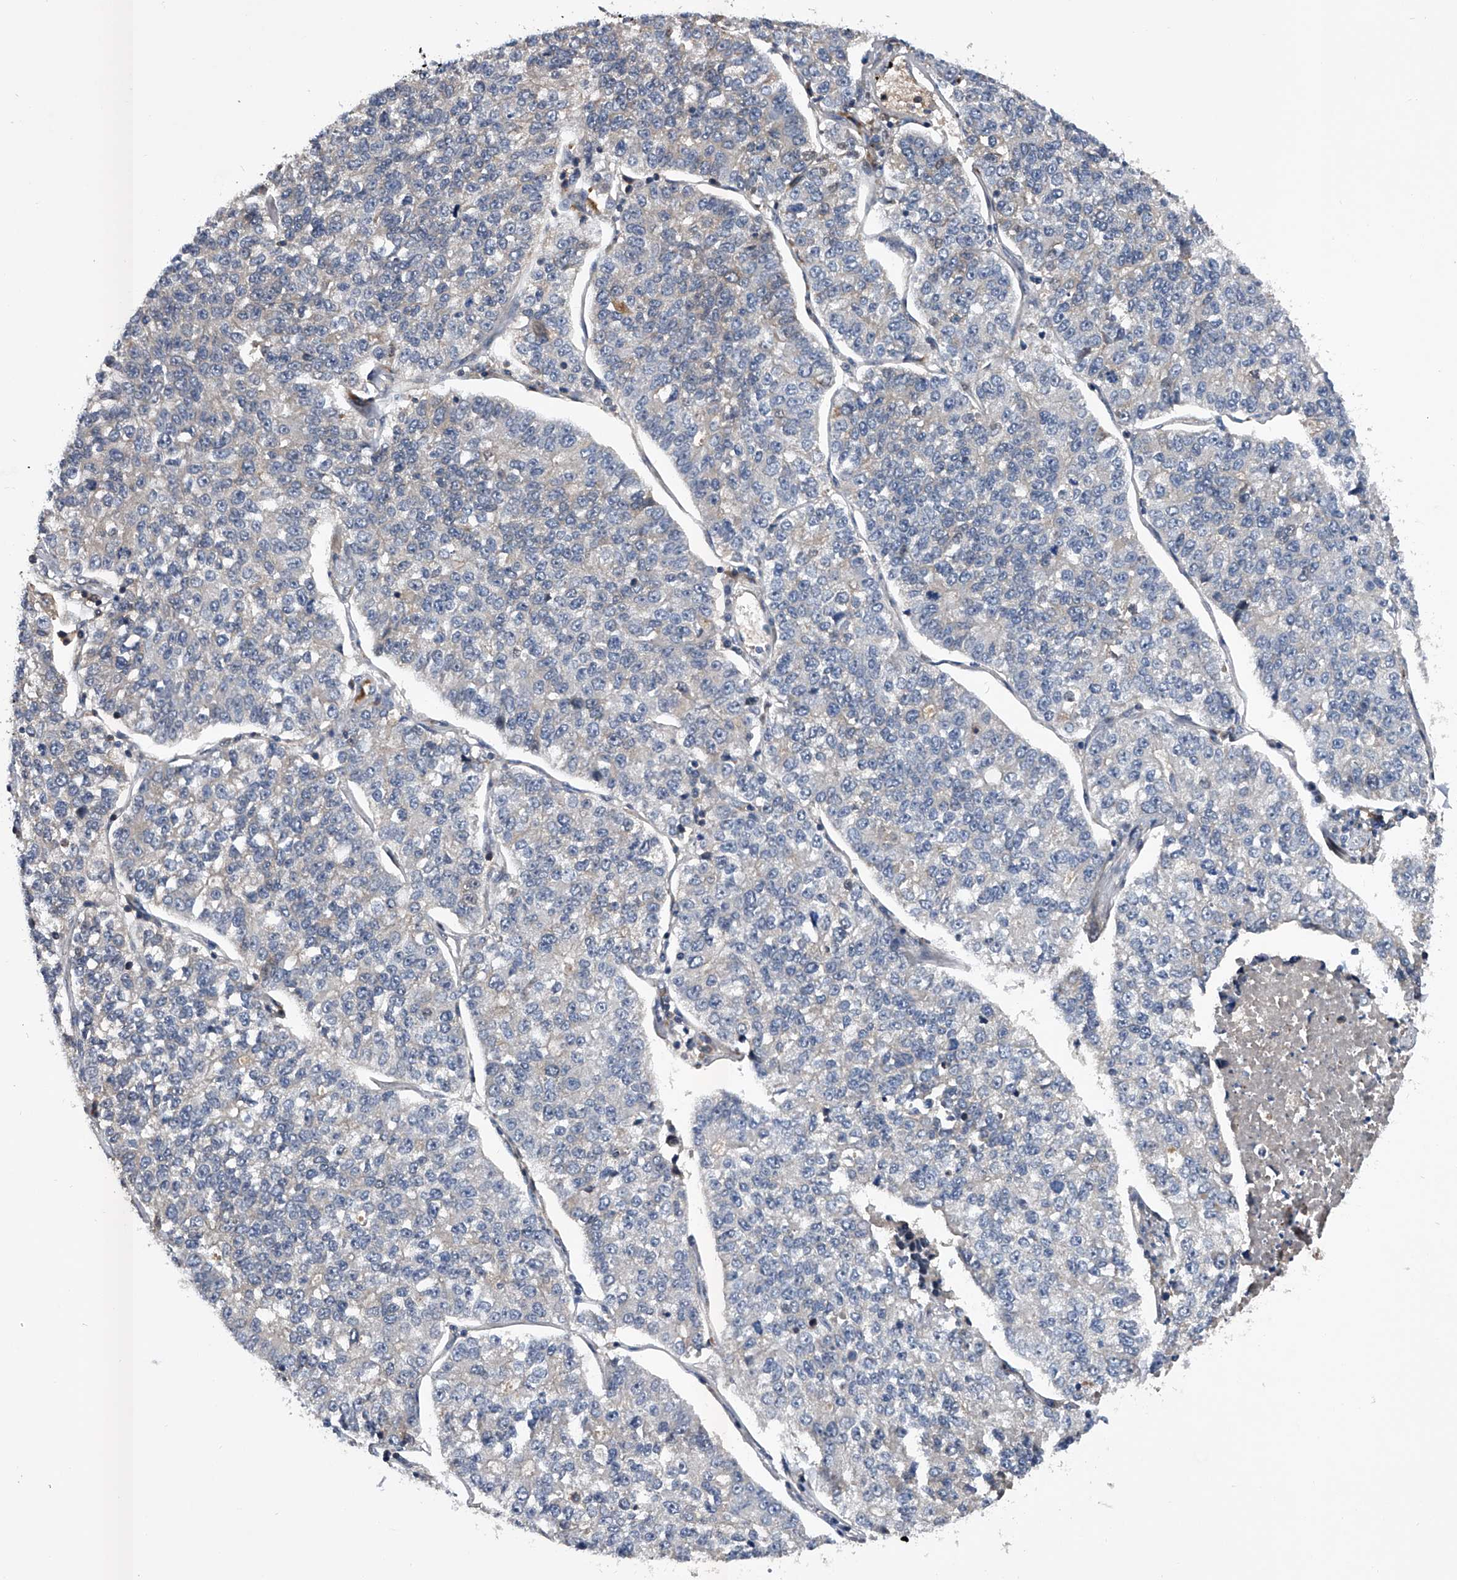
{"staining": {"intensity": "negative", "quantity": "none", "location": "none"}, "tissue": "lung cancer", "cell_type": "Tumor cells", "image_type": "cancer", "snomed": [{"axis": "morphology", "description": "Adenocarcinoma, NOS"}, {"axis": "topography", "description": "Lung"}], "caption": "There is no significant positivity in tumor cells of lung adenocarcinoma.", "gene": "ZNF30", "patient": {"sex": "male", "age": 49}}